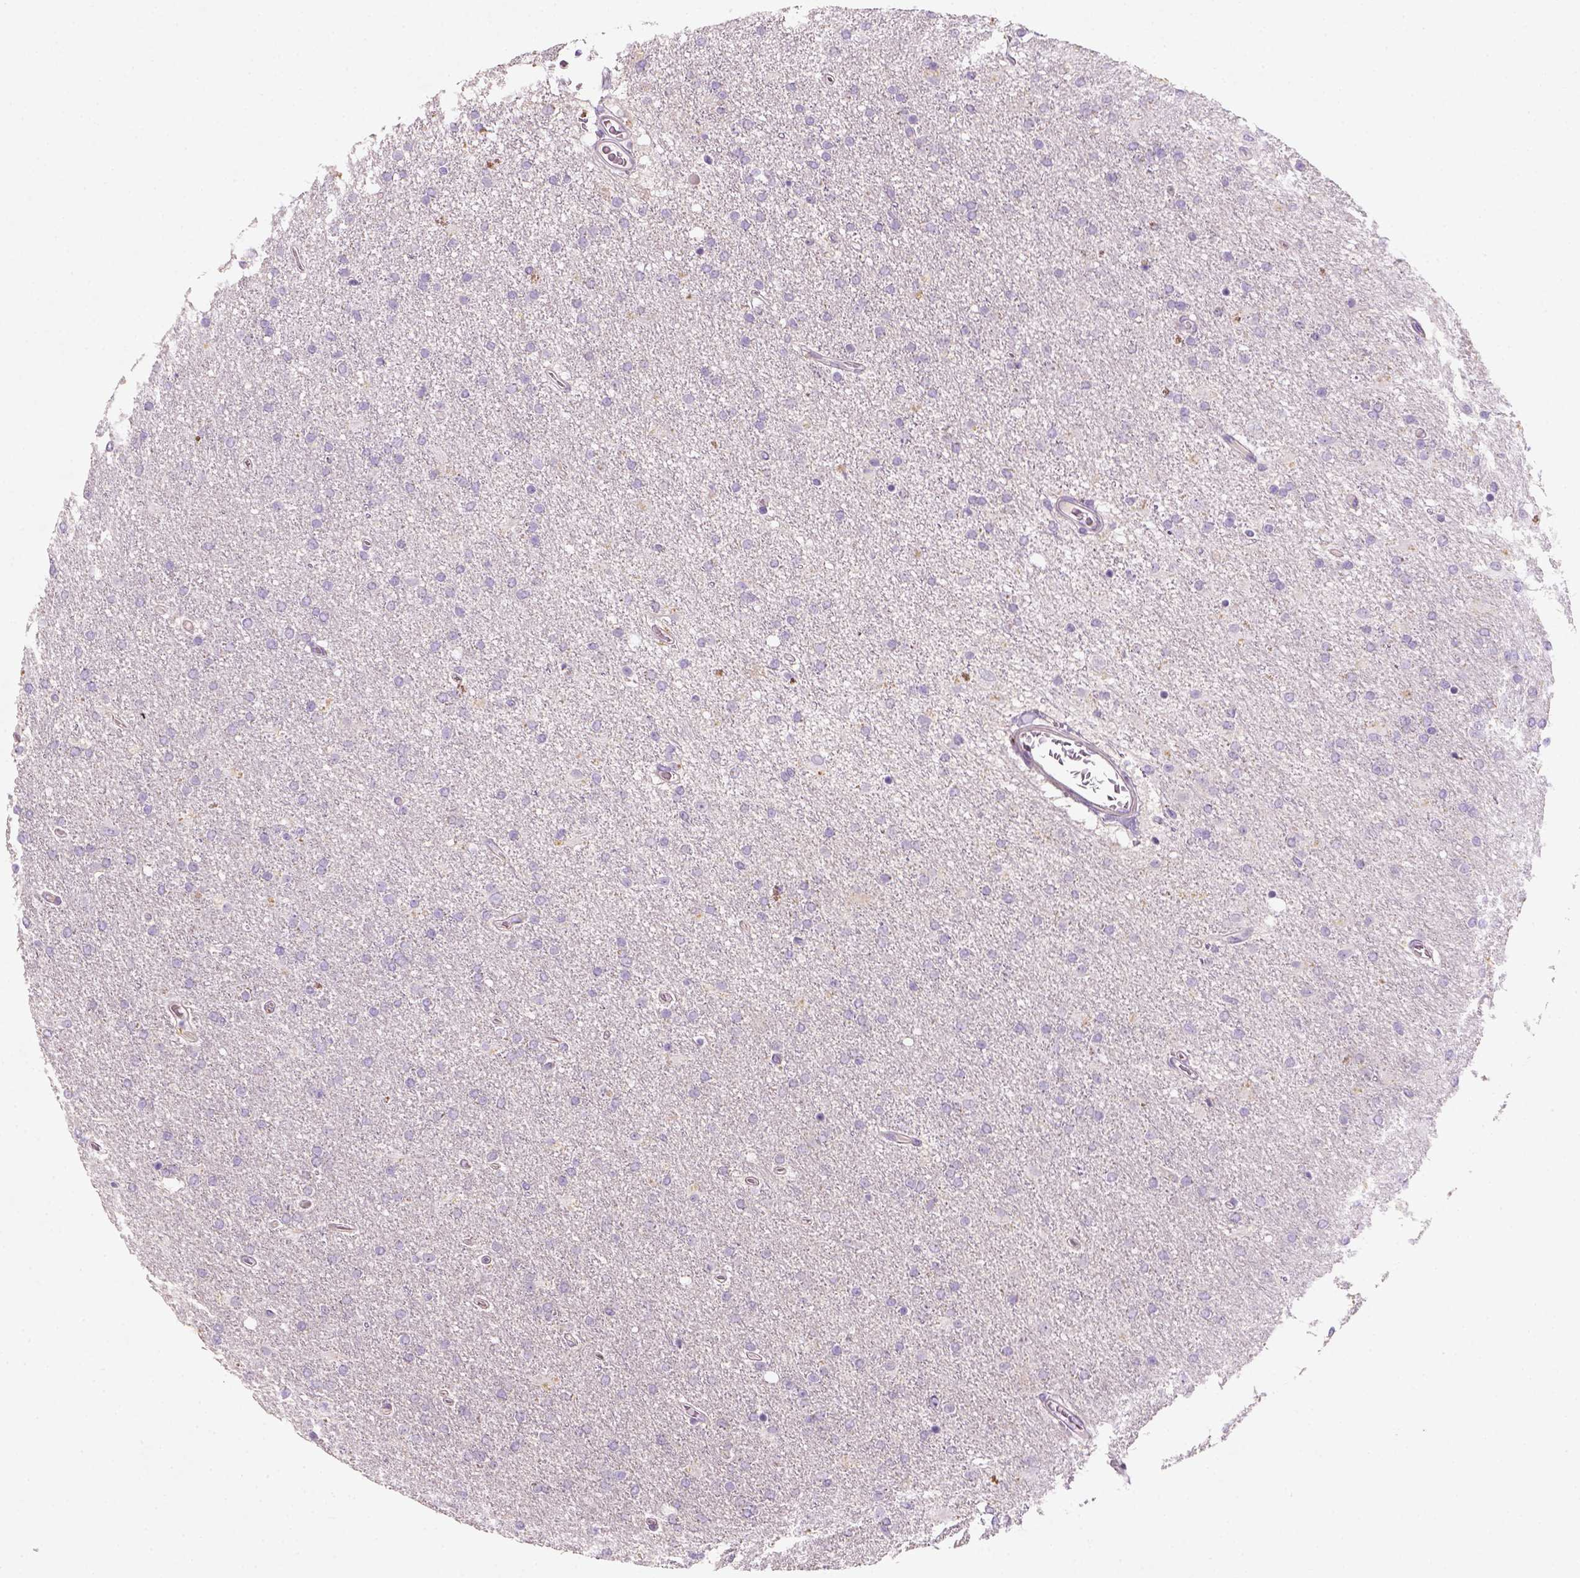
{"staining": {"intensity": "negative", "quantity": "none", "location": "none"}, "tissue": "glioma", "cell_type": "Tumor cells", "image_type": "cancer", "snomed": [{"axis": "morphology", "description": "Glioma, malignant, High grade"}, {"axis": "topography", "description": "Cerebral cortex"}], "caption": "The histopathology image displays no staining of tumor cells in glioma.", "gene": "NUDT6", "patient": {"sex": "male", "age": 70}}